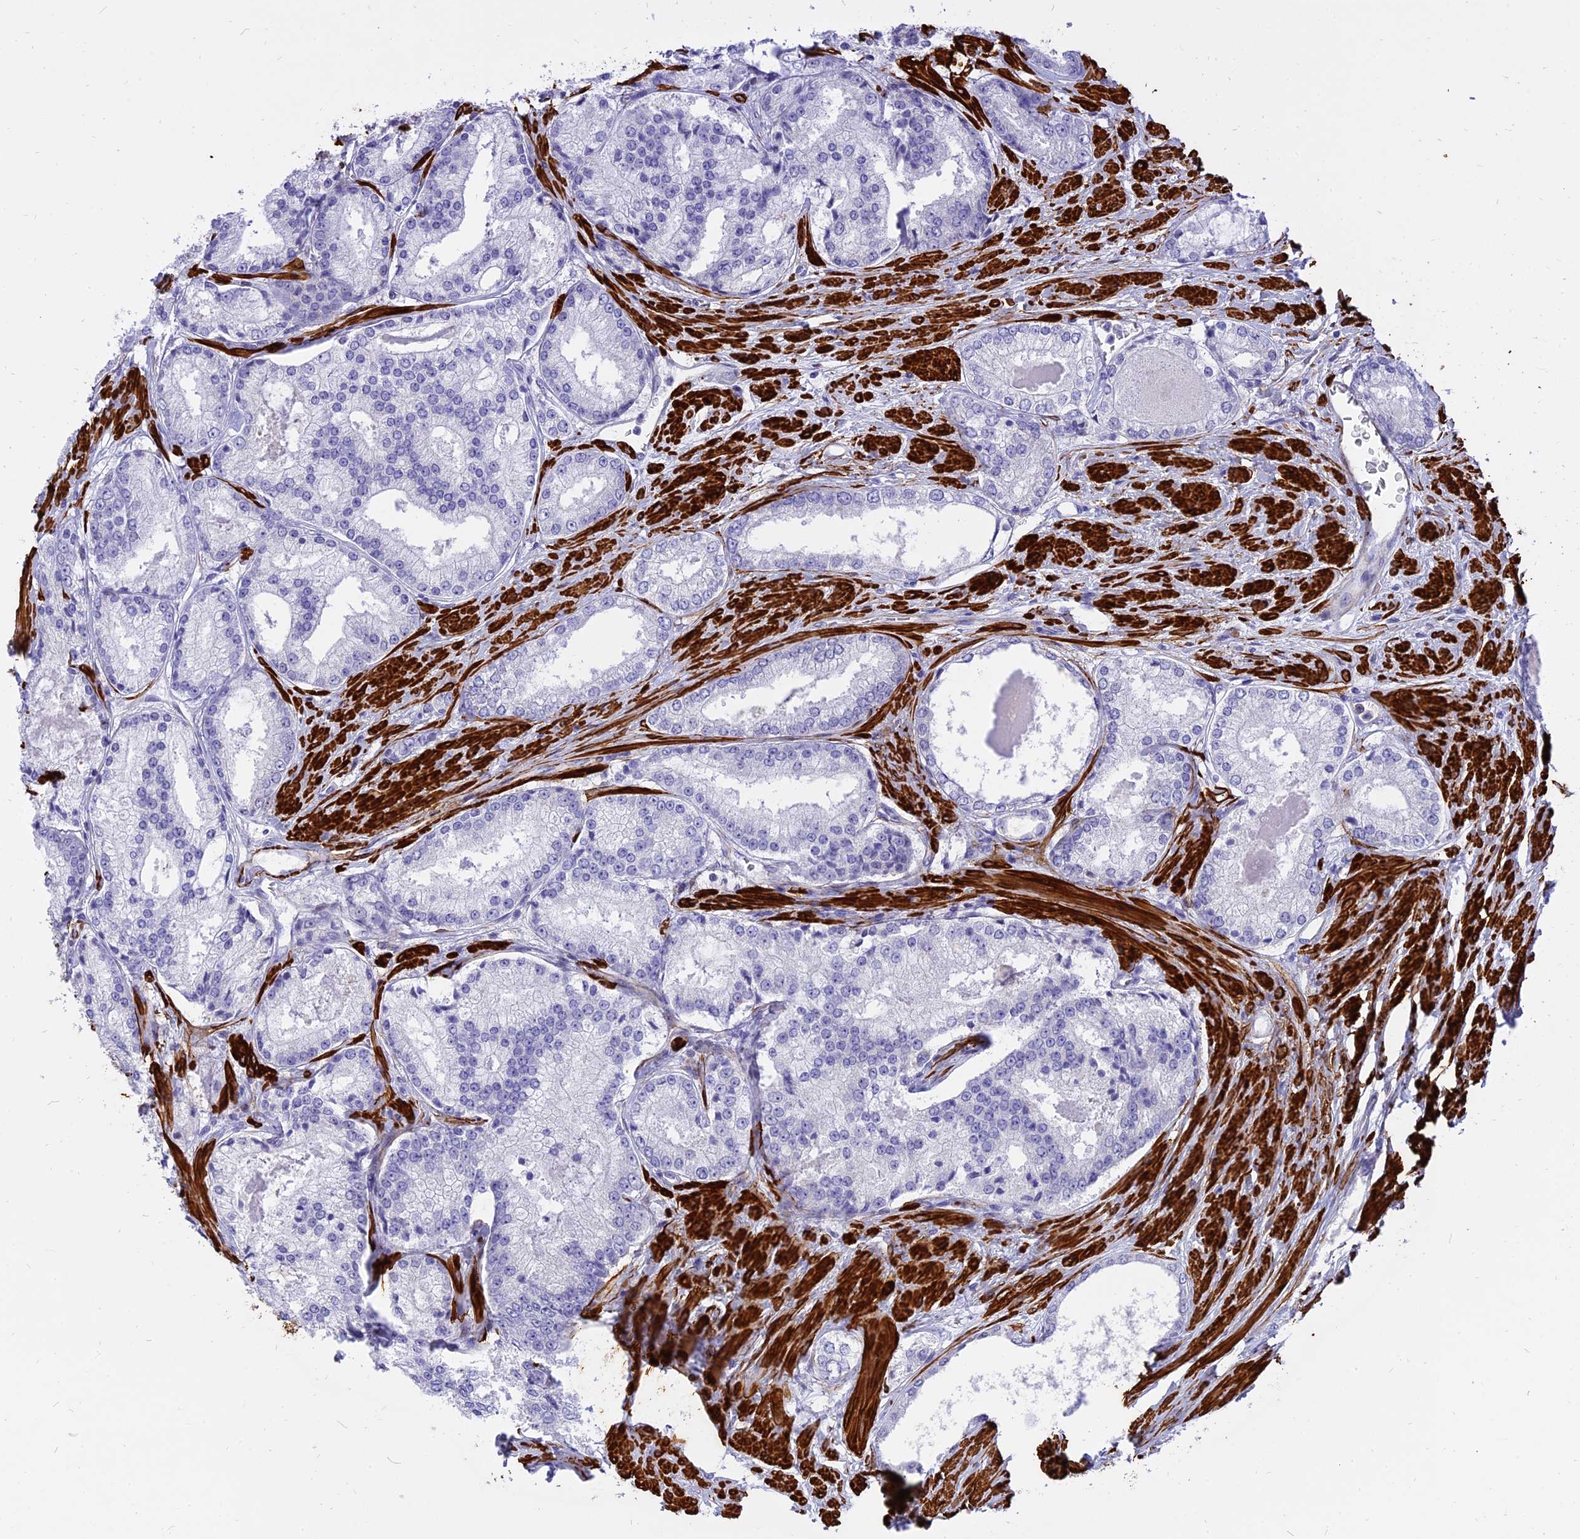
{"staining": {"intensity": "negative", "quantity": "none", "location": "none"}, "tissue": "prostate cancer", "cell_type": "Tumor cells", "image_type": "cancer", "snomed": [{"axis": "morphology", "description": "Adenocarcinoma, Low grade"}, {"axis": "topography", "description": "Prostate"}], "caption": "An immunohistochemistry photomicrograph of prostate cancer (low-grade adenocarcinoma) is shown. There is no staining in tumor cells of prostate cancer (low-grade adenocarcinoma).", "gene": "CENPV", "patient": {"sex": "male", "age": 68}}